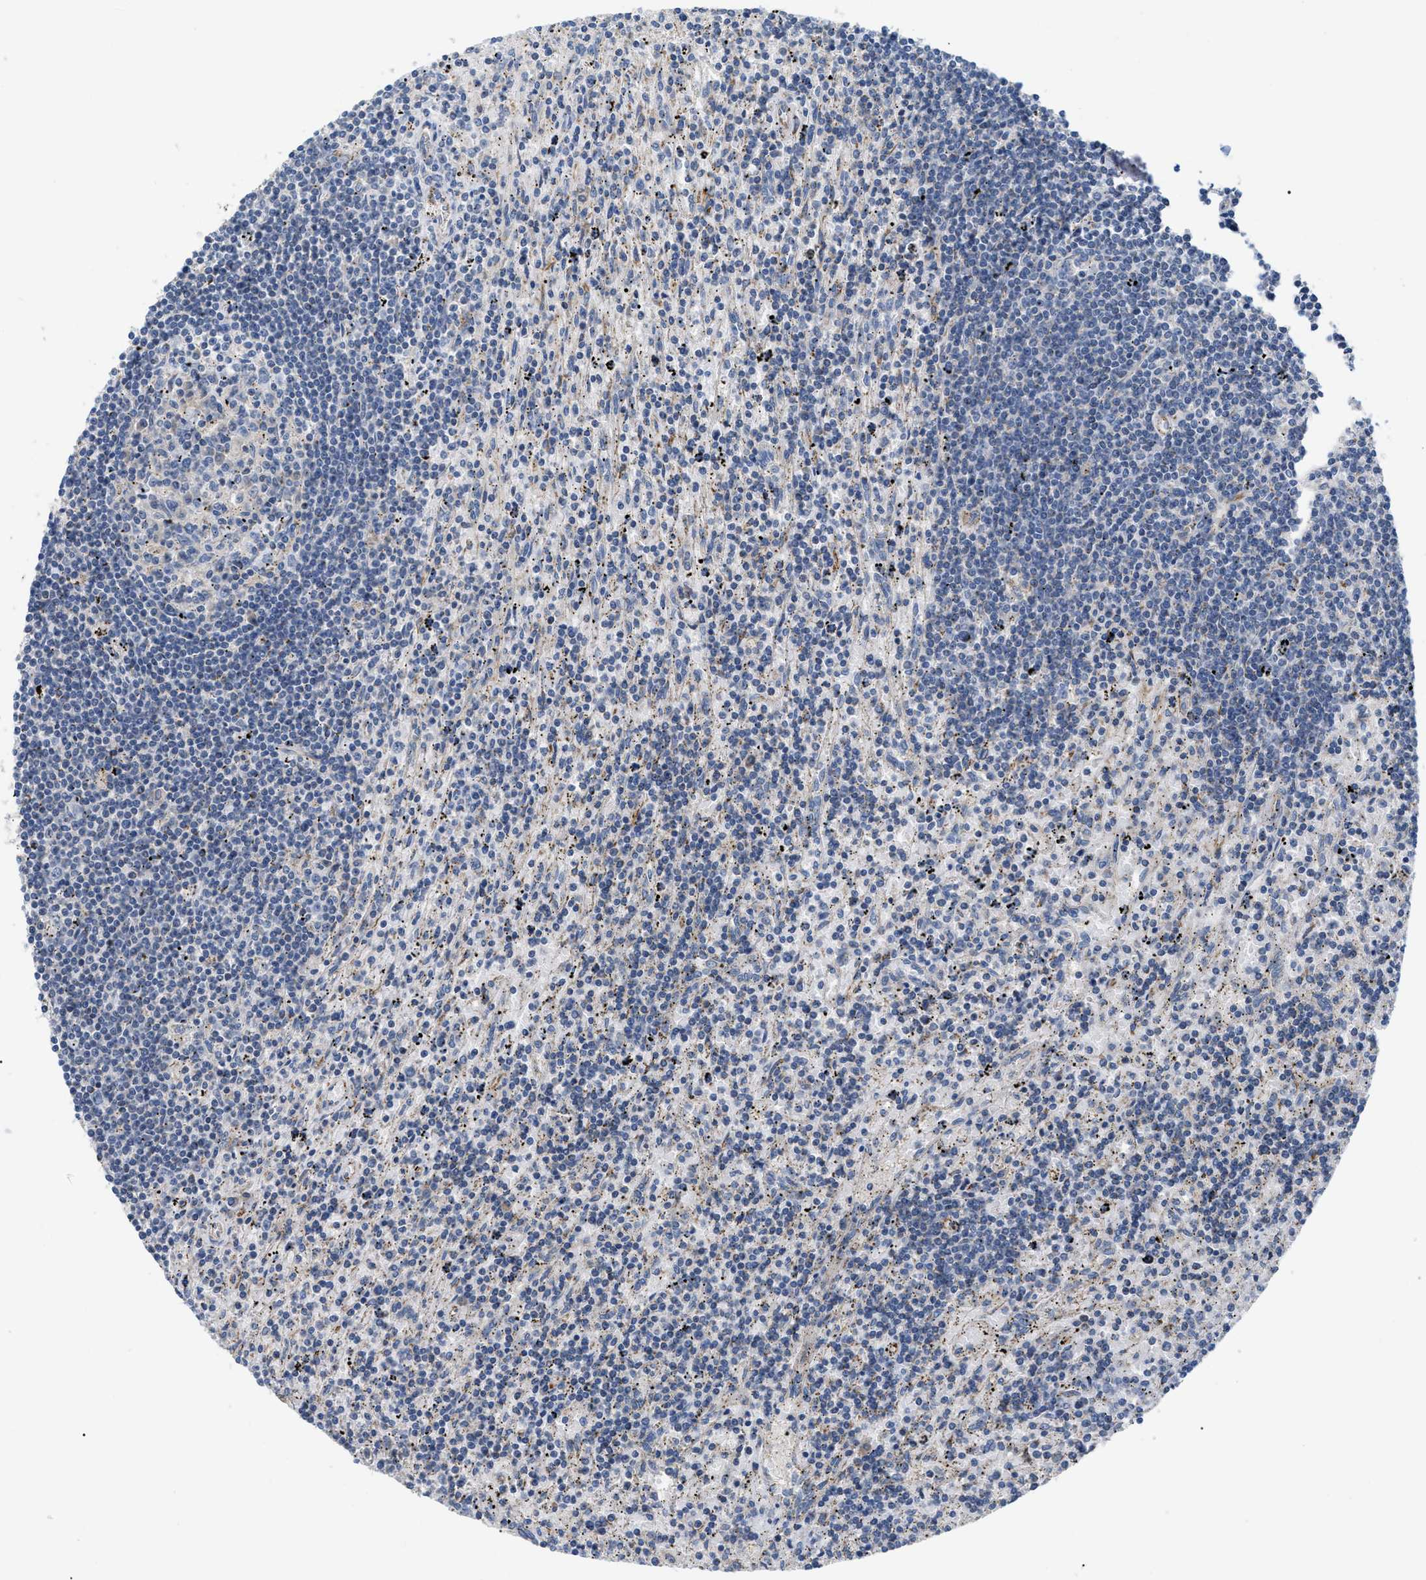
{"staining": {"intensity": "negative", "quantity": "none", "location": "none"}, "tissue": "lymphoma", "cell_type": "Tumor cells", "image_type": "cancer", "snomed": [{"axis": "morphology", "description": "Malignant lymphoma, non-Hodgkin's type, Low grade"}, {"axis": "topography", "description": "Spleen"}], "caption": "Tumor cells are negative for protein expression in human low-grade malignant lymphoma, non-Hodgkin's type. The staining was performed using DAB to visualize the protein expression in brown, while the nuclei were stained in blue with hematoxylin (Magnification: 20x).", "gene": "DHX58", "patient": {"sex": "male", "age": 76}}